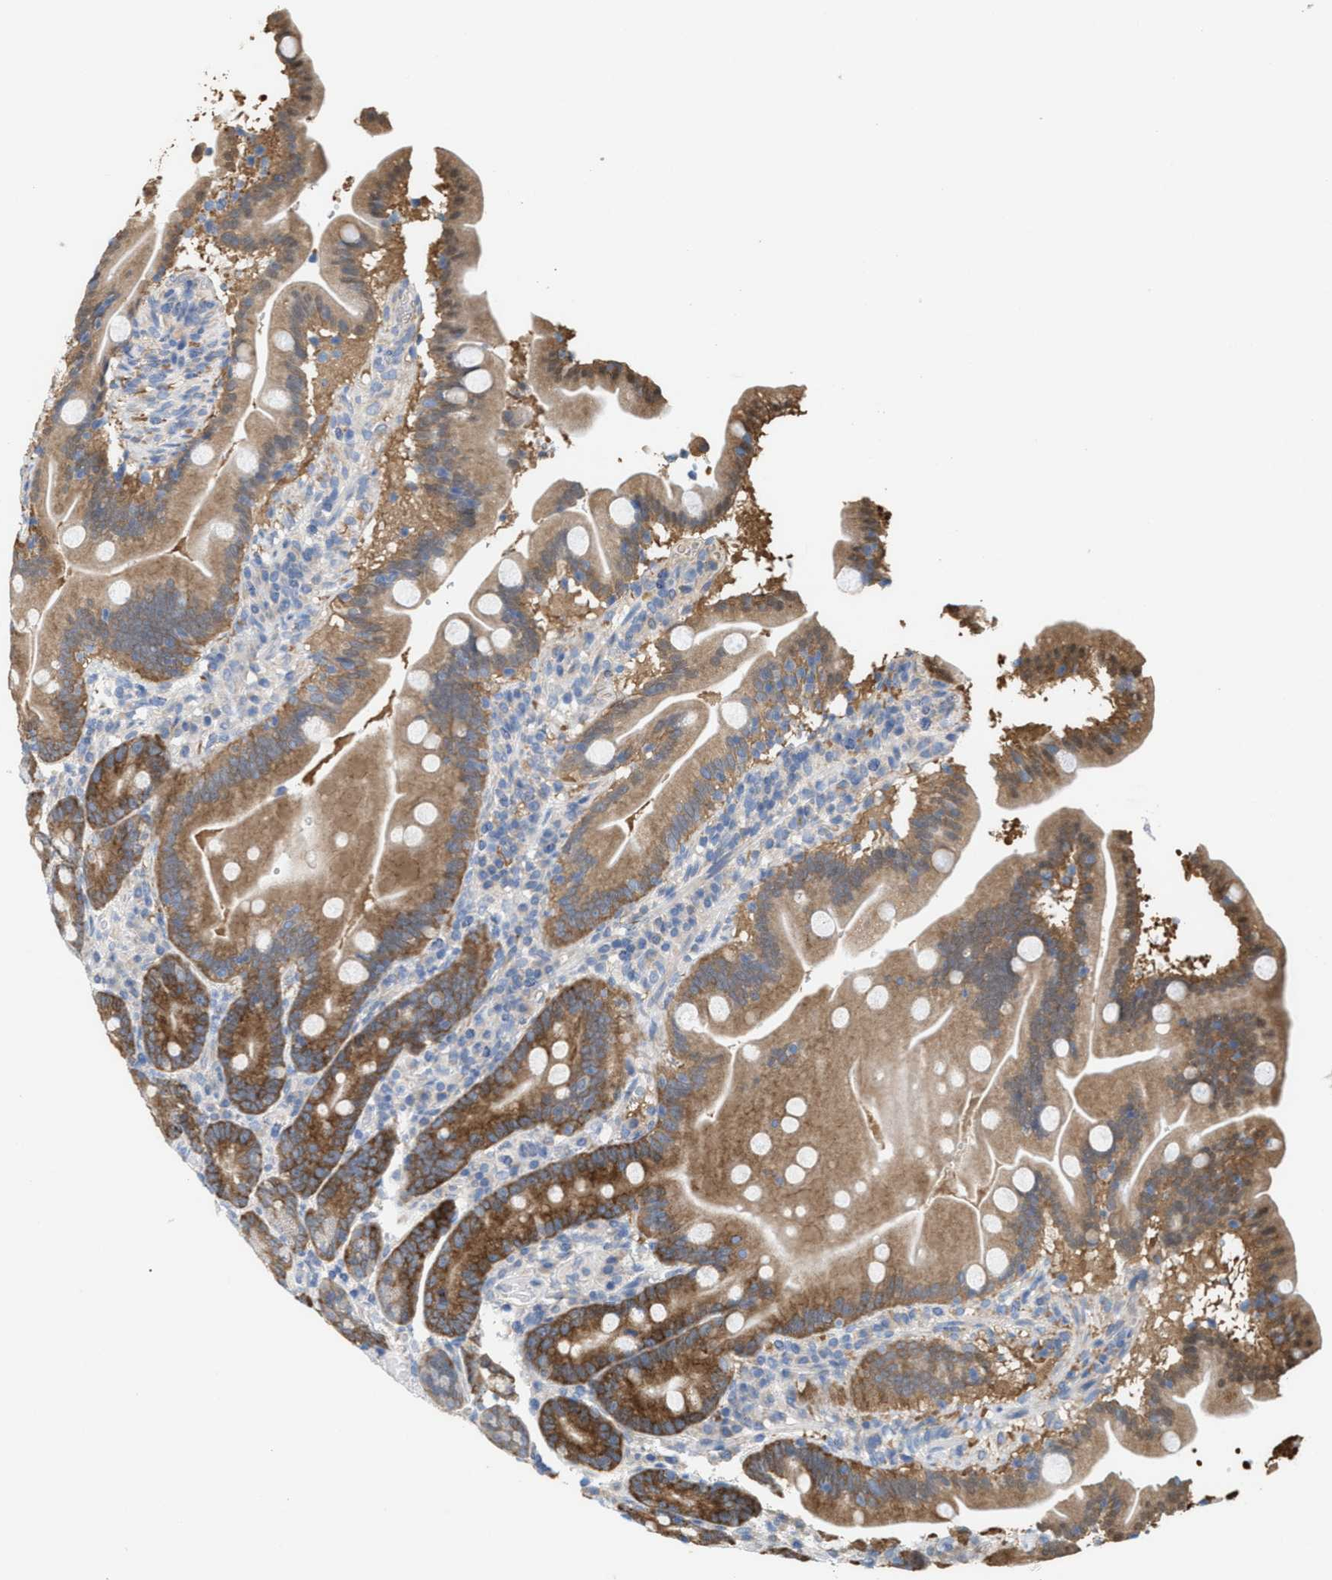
{"staining": {"intensity": "moderate", "quantity": ">75%", "location": "cytoplasmic/membranous"}, "tissue": "duodenum", "cell_type": "Glandular cells", "image_type": "normal", "snomed": [{"axis": "morphology", "description": "Normal tissue, NOS"}, {"axis": "topography", "description": "Duodenum"}], "caption": "This is an image of immunohistochemistry (IHC) staining of unremarkable duodenum, which shows moderate expression in the cytoplasmic/membranous of glandular cells.", "gene": "UBAP2", "patient": {"sex": "male", "age": 54}}